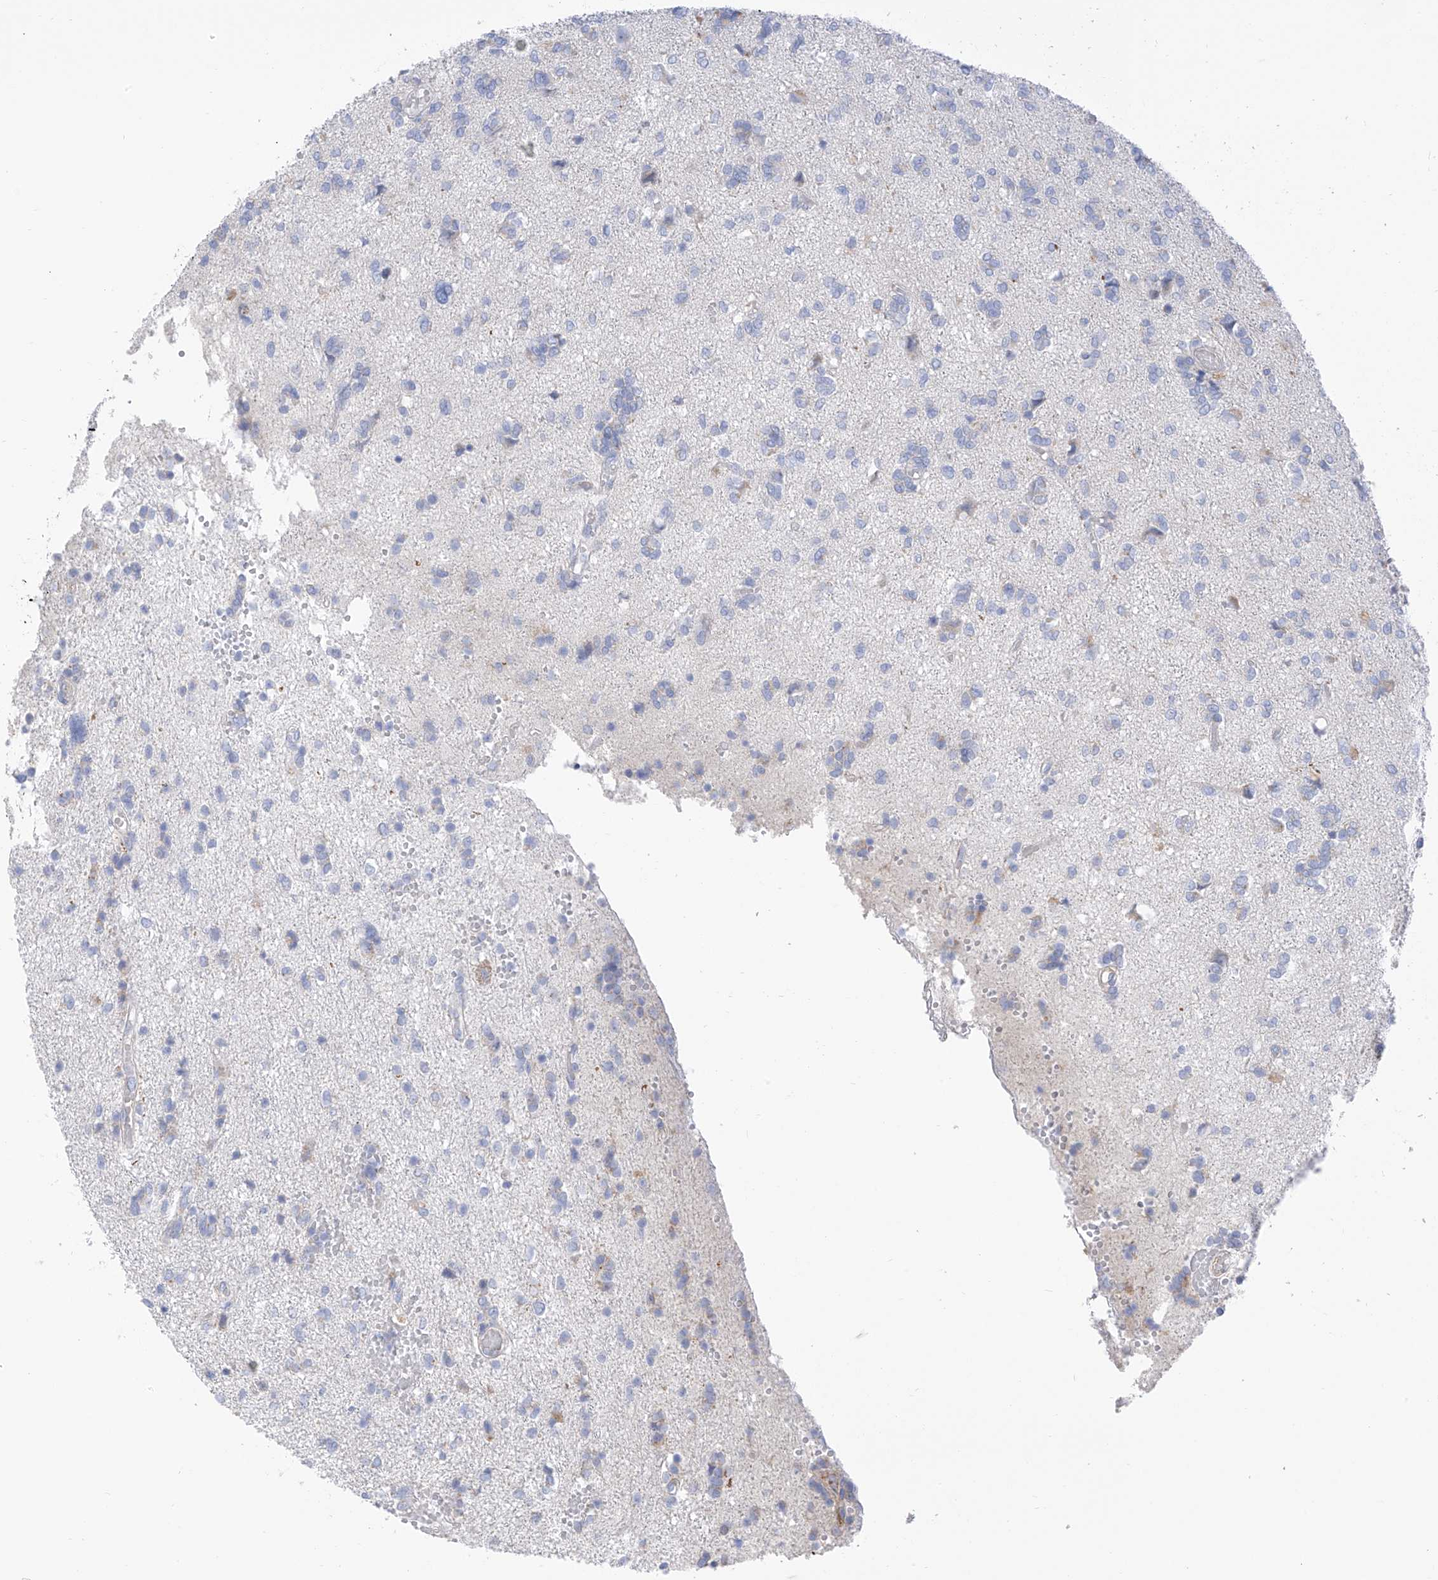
{"staining": {"intensity": "negative", "quantity": "none", "location": "none"}, "tissue": "glioma", "cell_type": "Tumor cells", "image_type": "cancer", "snomed": [{"axis": "morphology", "description": "Glioma, malignant, High grade"}, {"axis": "topography", "description": "Brain"}], "caption": "A high-resolution image shows immunohistochemistry (IHC) staining of malignant glioma (high-grade), which shows no significant expression in tumor cells.", "gene": "ITGA9", "patient": {"sex": "female", "age": 59}}